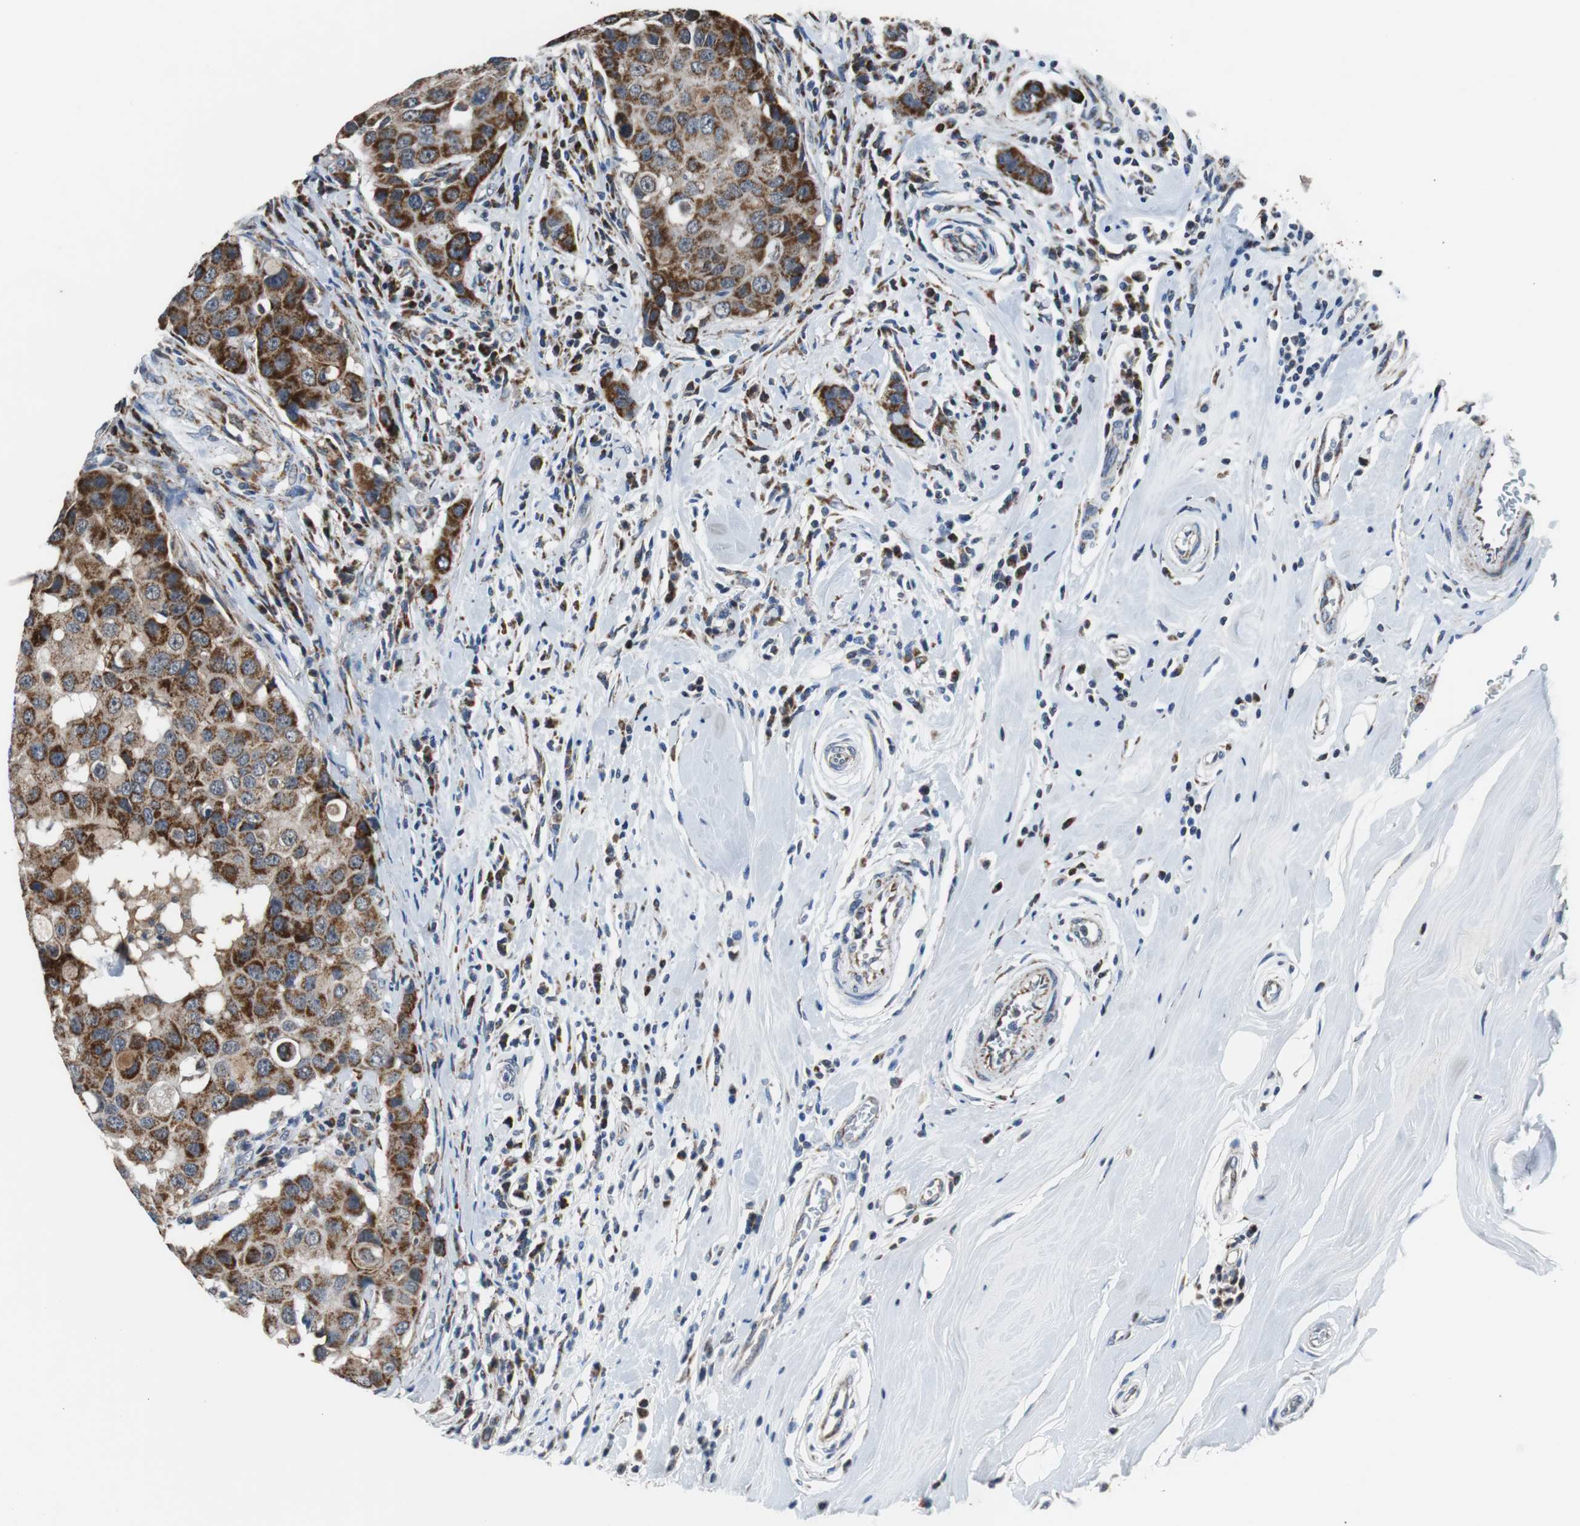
{"staining": {"intensity": "strong", "quantity": ">75%", "location": "cytoplasmic/membranous"}, "tissue": "breast cancer", "cell_type": "Tumor cells", "image_type": "cancer", "snomed": [{"axis": "morphology", "description": "Duct carcinoma"}, {"axis": "topography", "description": "Breast"}], "caption": "Human breast infiltrating ductal carcinoma stained with a protein marker demonstrates strong staining in tumor cells.", "gene": "PITRM1", "patient": {"sex": "female", "age": 27}}